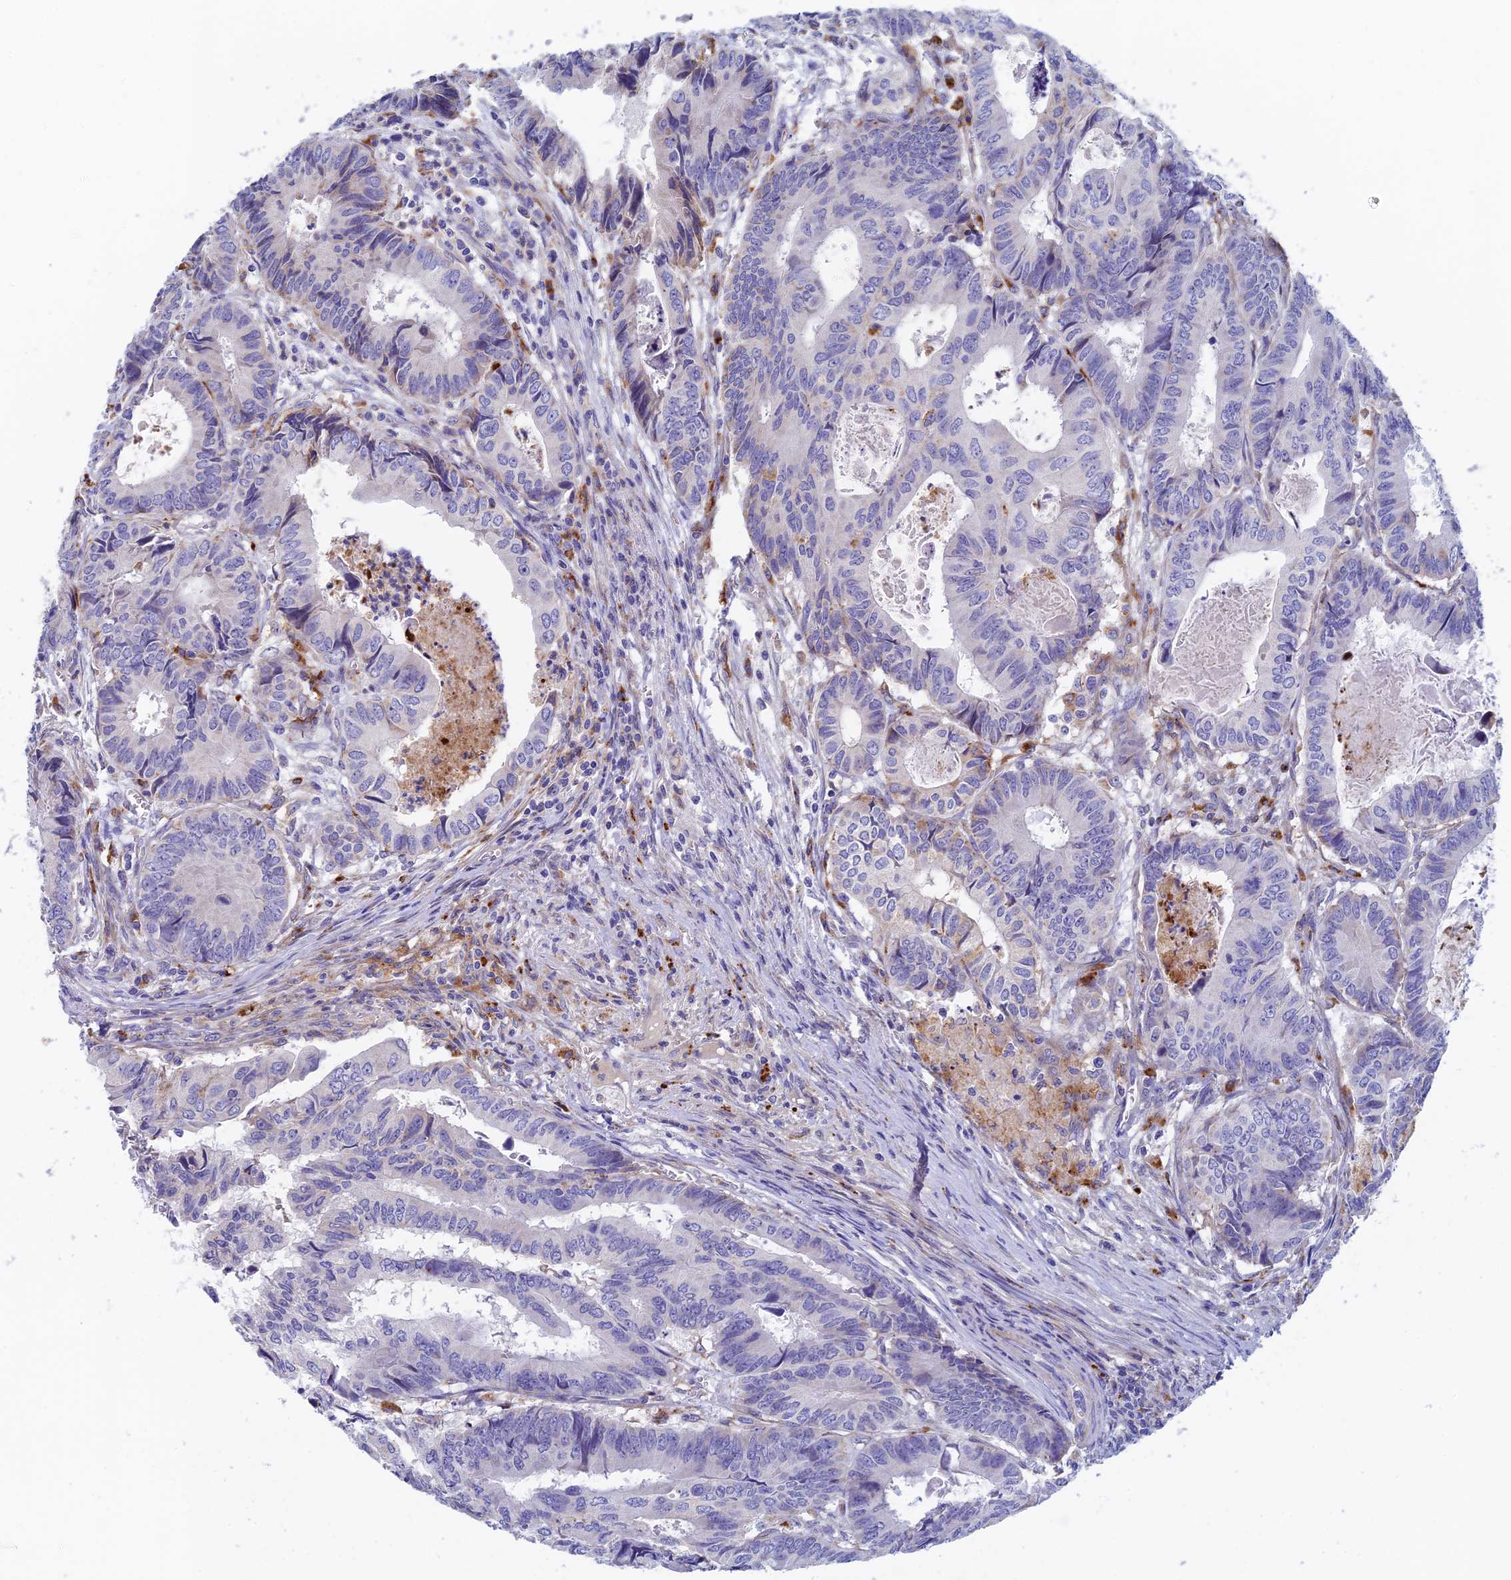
{"staining": {"intensity": "negative", "quantity": "none", "location": "none"}, "tissue": "colorectal cancer", "cell_type": "Tumor cells", "image_type": "cancer", "snomed": [{"axis": "morphology", "description": "Adenocarcinoma, NOS"}, {"axis": "topography", "description": "Colon"}], "caption": "An image of human colorectal cancer is negative for staining in tumor cells.", "gene": "RPGRIP1L", "patient": {"sex": "male", "age": 85}}